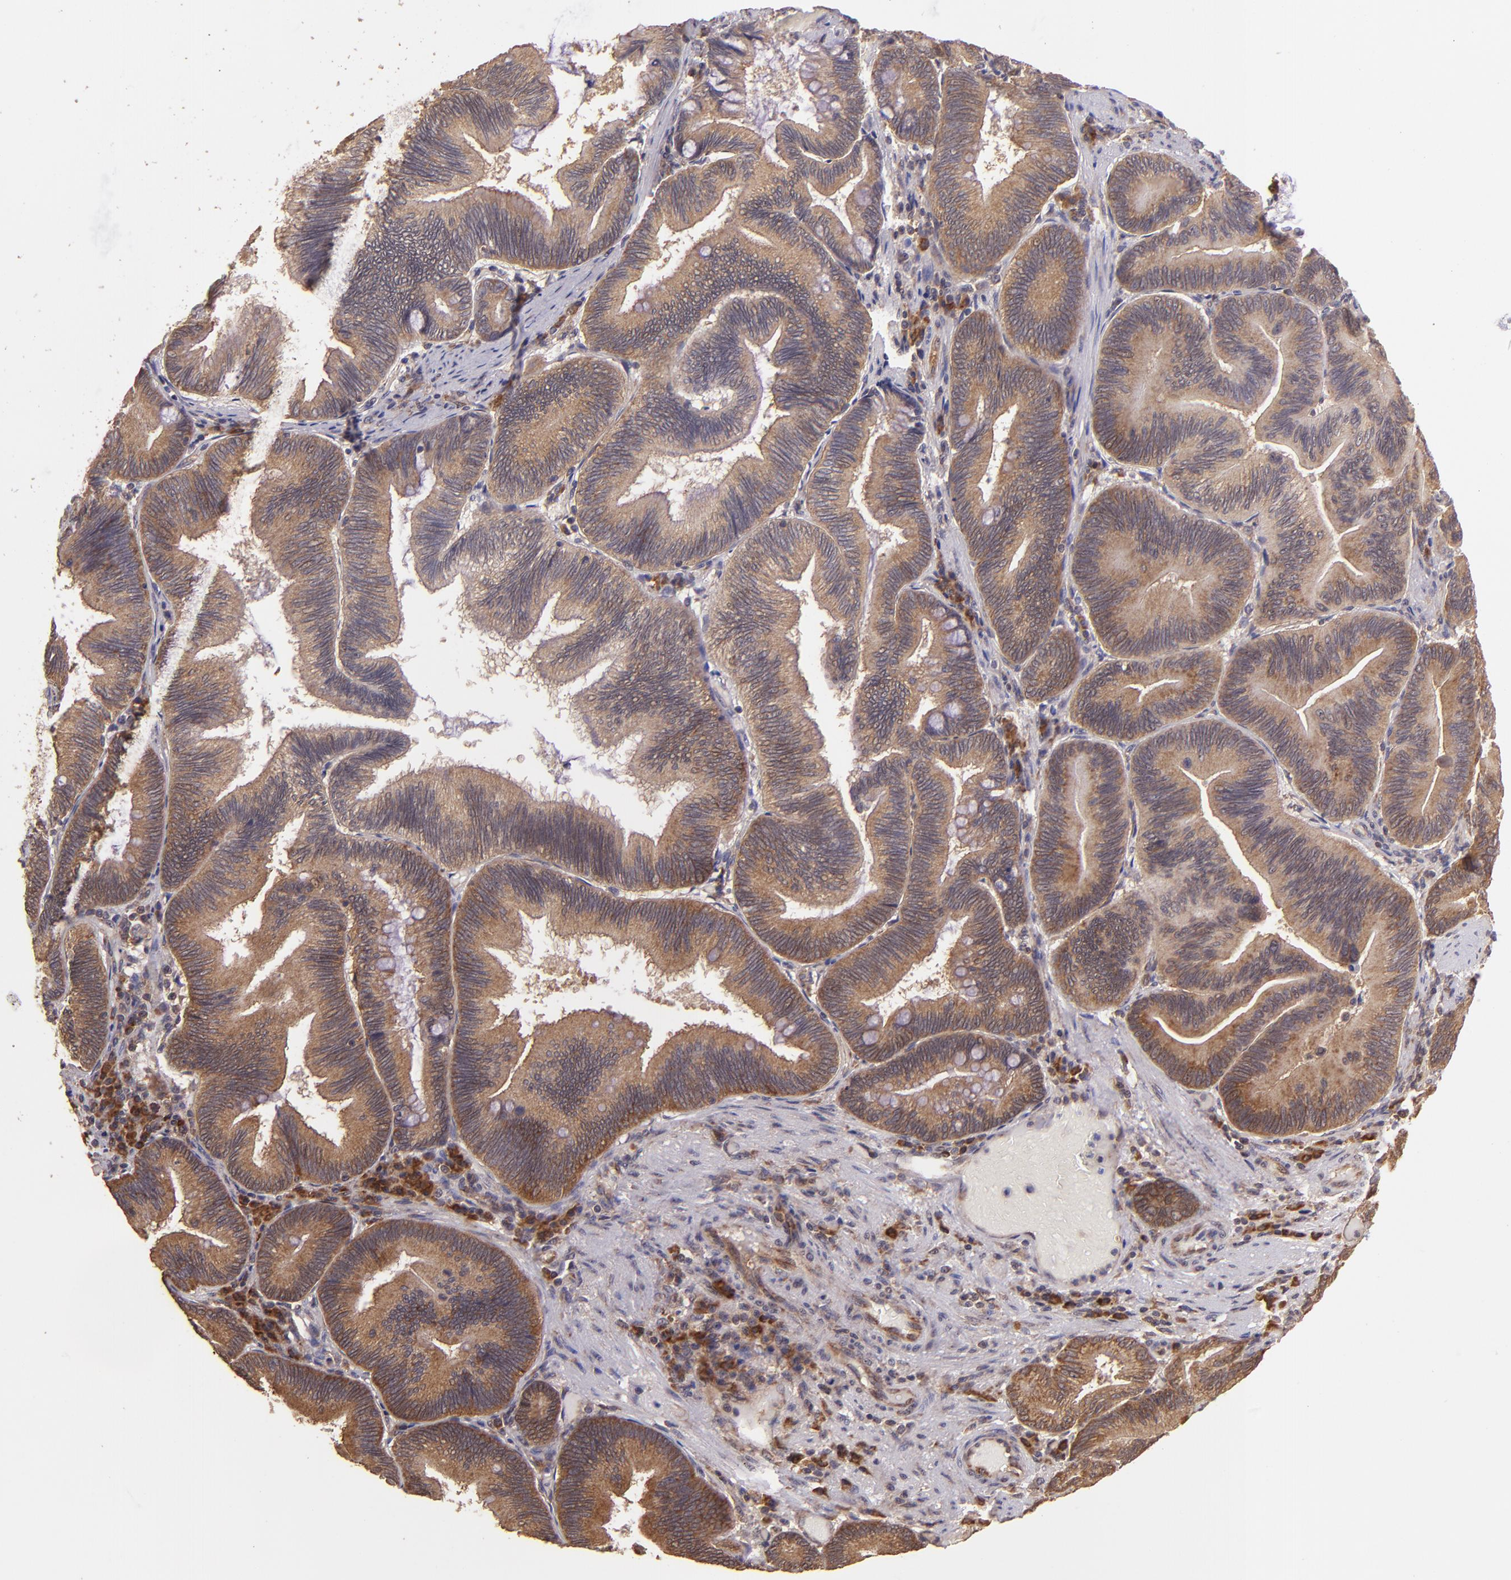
{"staining": {"intensity": "strong", "quantity": ">75%", "location": "cytoplasmic/membranous"}, "tissue": "pancreatic cancer", "cell_type": "Tumor cells", "image_type": "cancer", "snomed": [{"axis": "morphology", "description": "Adenocarcinoma, NOS"}, {"axis": "topography", "description": "Pancreas"}], "caption": "Immunohistochemical staining of pancreatic cancer reveals strong cytoplasmic/membranous protein expression in about >75% of tumor cells.", "gene": "USP51", "patient": {"sex": "male", "age": 82}}